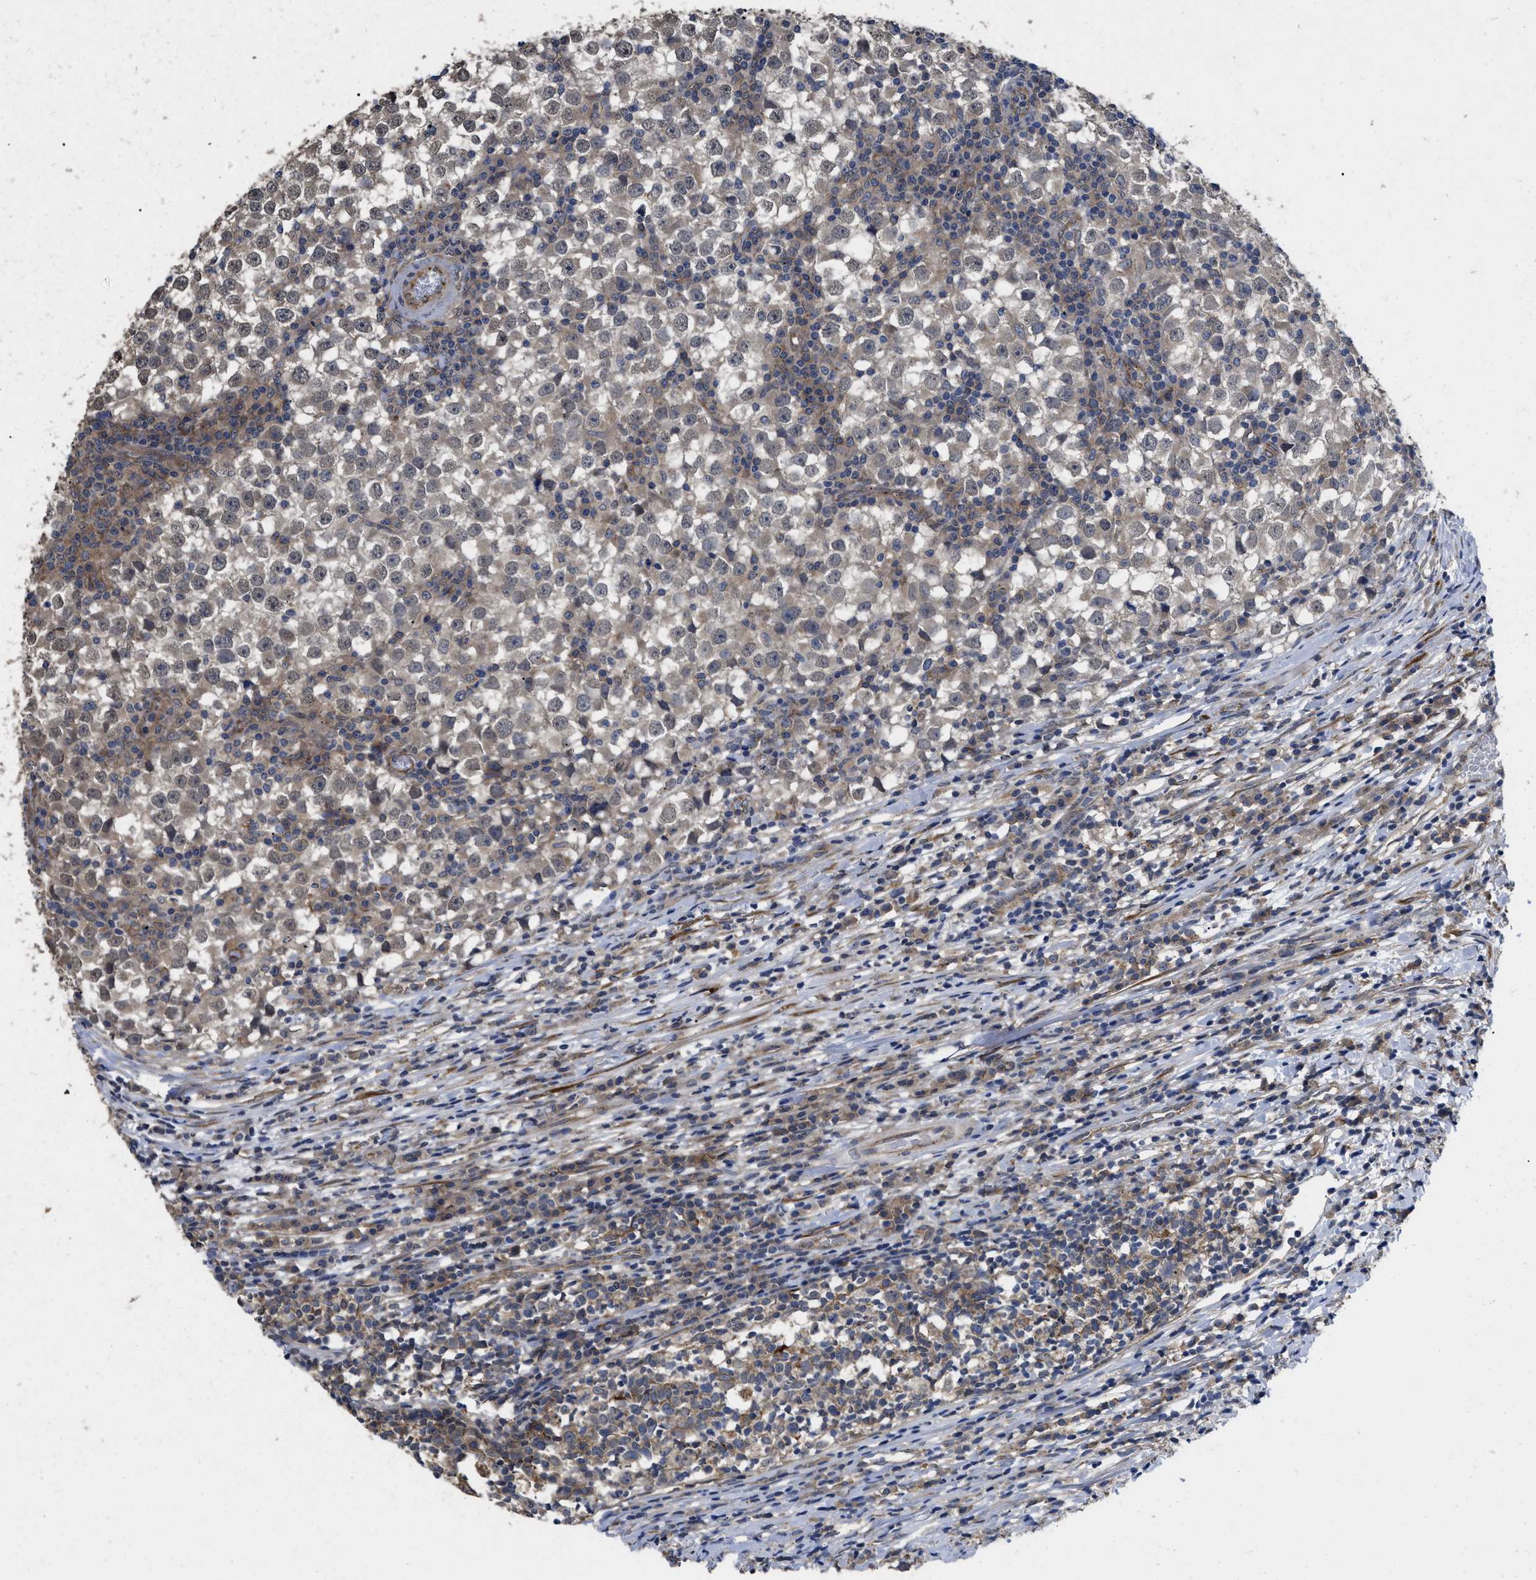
{"staining": {"intensity": "weak", "quantity": "<25%", "location": "cytoplasmic/membranous"}, "tissue": "testis cancer", "cell_type": "Tumor cells", "image_type": "cancer", "snomed": [{"axis": "morphology", "description": "Seminoma, NOS"}, {"axis": "topography", "description": "Testis"}], "caption": "Tumor cells show no significant protein positivity in testis seminoma. (DAB (3,3'-diaminobenzidine) IHC, high magnification).", "gene": "PKD2", "patient": {"sex": "male", "age": 65}}